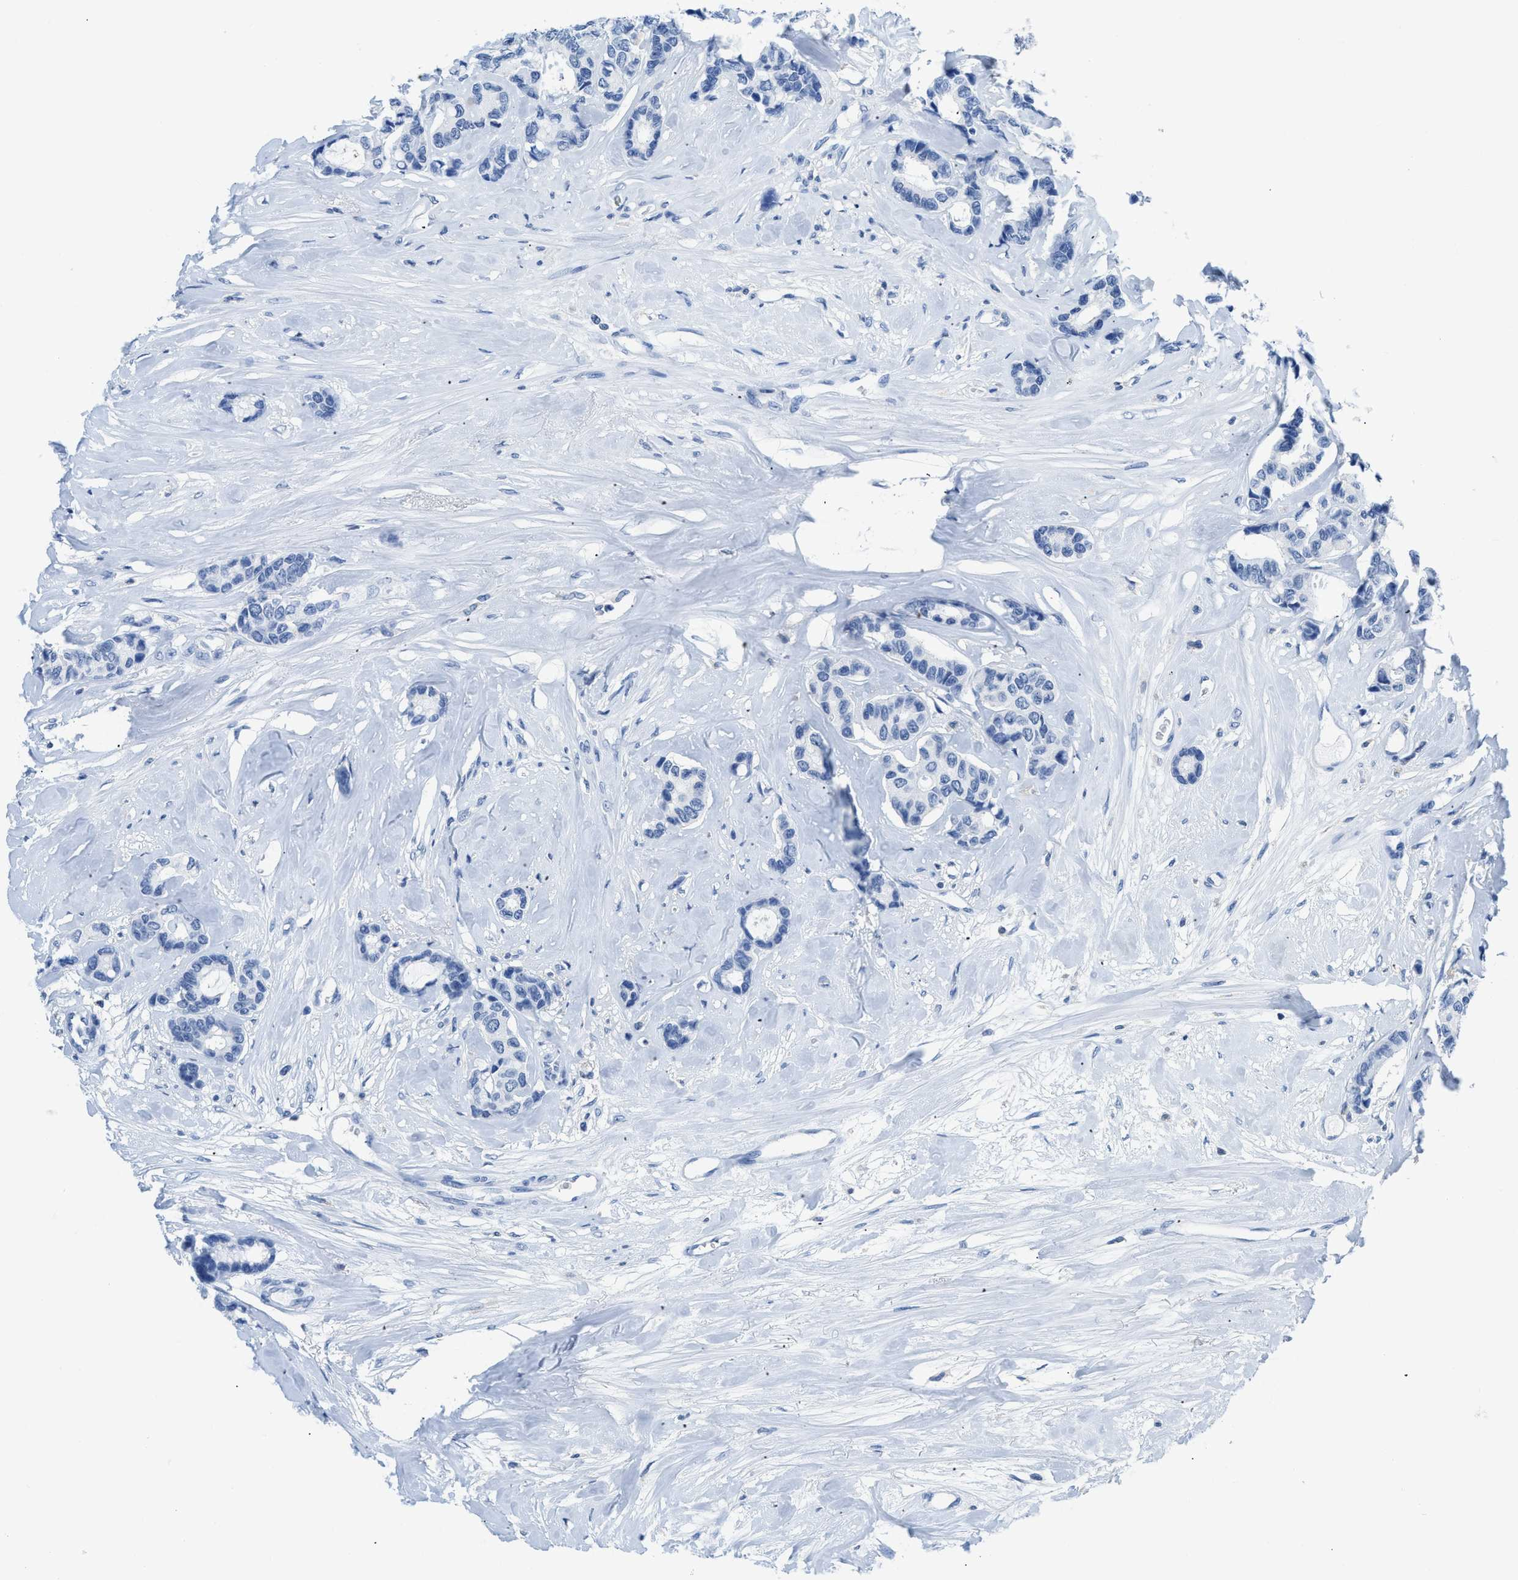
{"staining": {"intensity": "negative", "quantity": "none", "location": "none"}, "tissue": "breast cancer", "cell_type": "Tumor cells", "image_type": "cancer", "snomed": [{"axis": "morphology", "description": "Duct carcinoma"}, {"axis": "topography", "description": "Breast"}], "caption": "IHC of human breast infiltrating ductal carcinoma demonstrates no staining in tumor cells.", "gene": "NFATC2", "patient": {"sex": "female", "age": 87}}